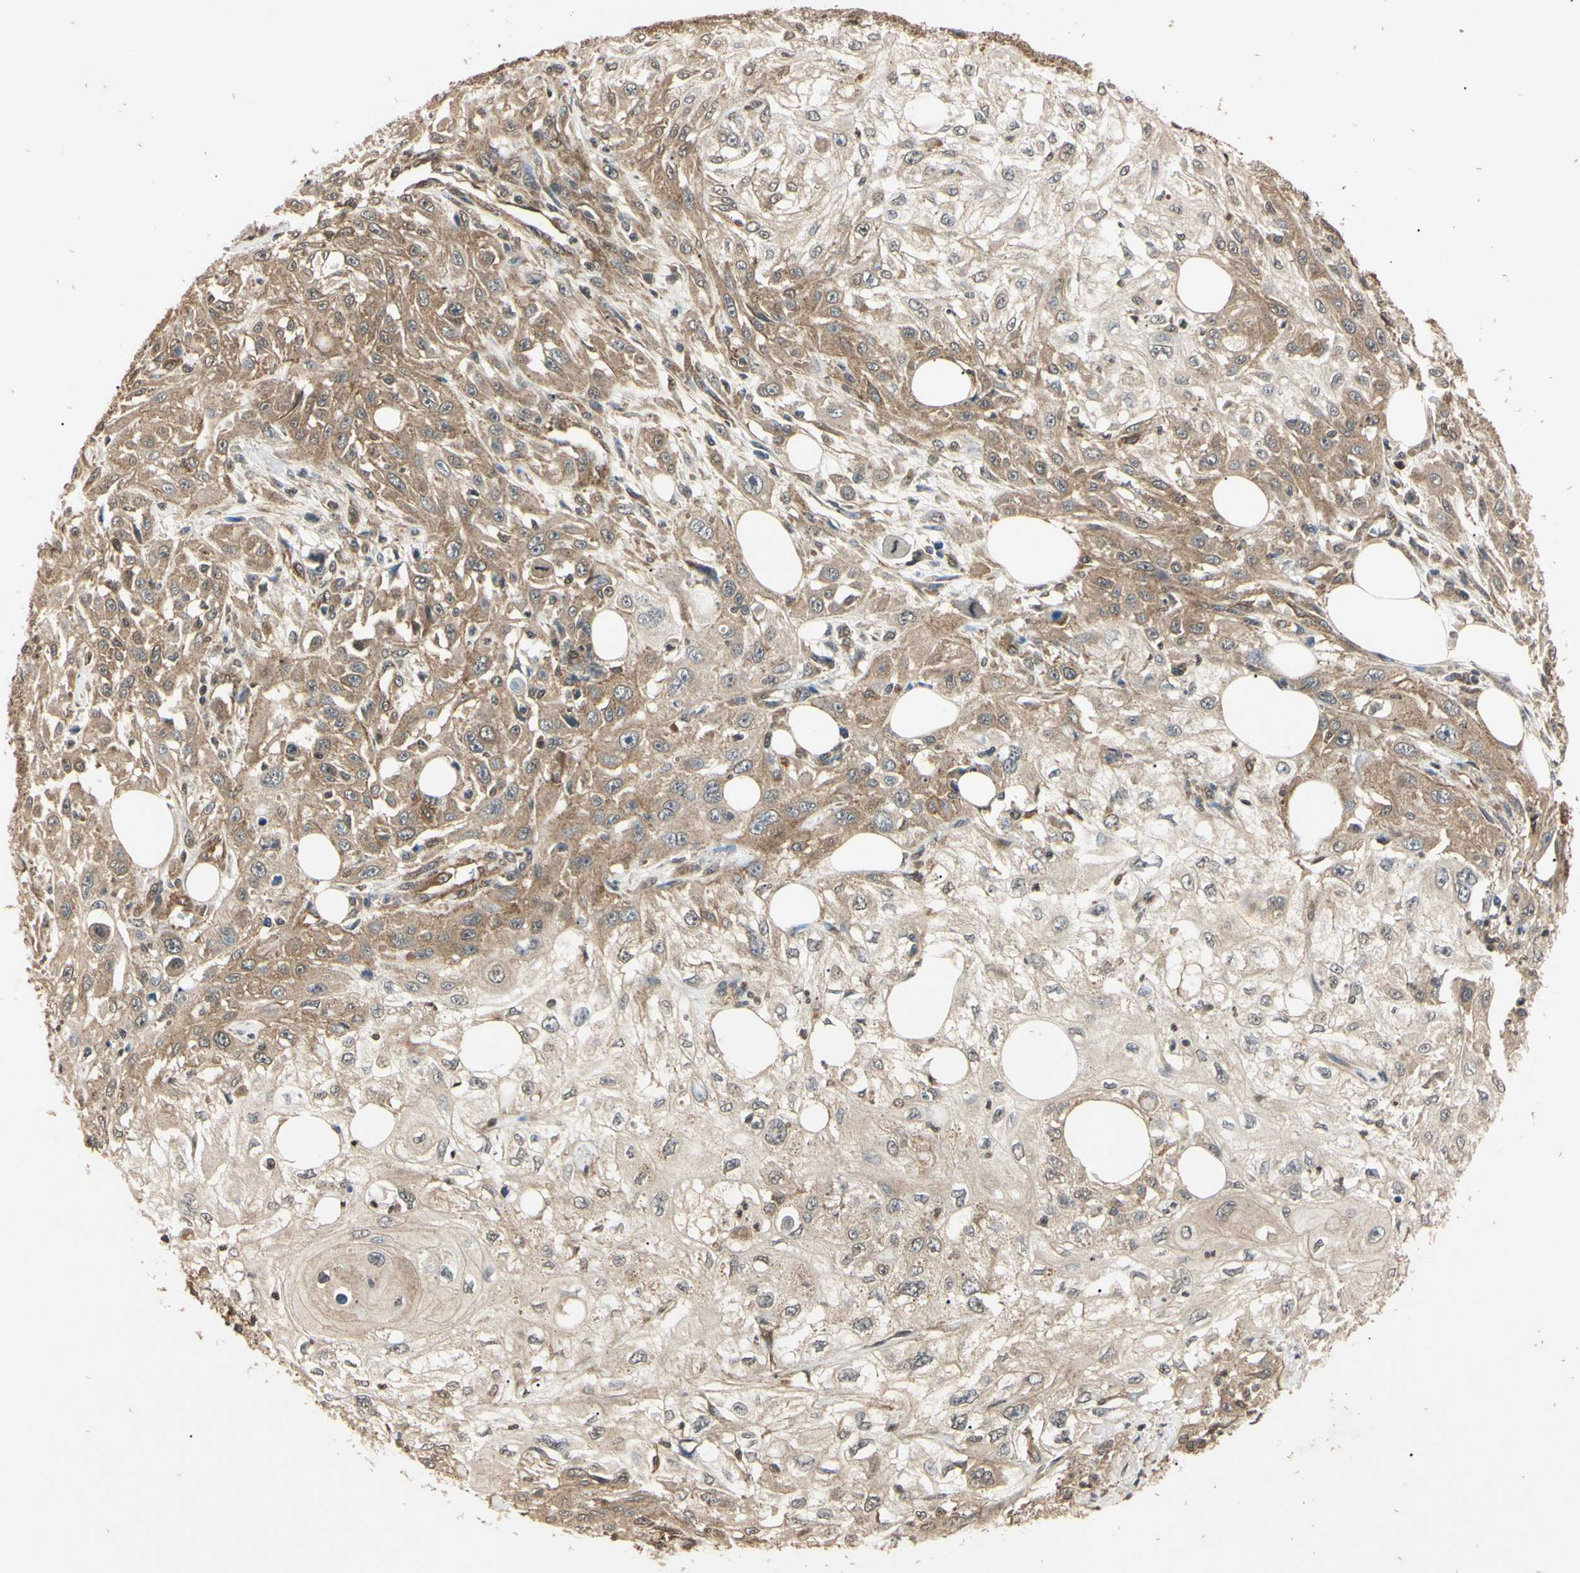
{"staining": {"intensity": "moderate", "quantity": "25%-75%", "location": "cytoplasmic/membranous"}, "tissue": "skin cancer", "cell_type": "Tumor cells", "image_type": "cancer", "snomed": [{"axis": "morphology", "description": "Squamous cell carcinoma, NOS"}, {"axis": "topography", "description": "Skin"}], "caption": "Squamous cell carcinoma (skin) was stained to show a protein in brown. There is medium levels of moderate cytoplasmic/membranous expression in about 25%-75% of tumor cells. (Stains: DAB in brown, nuclei in blue, Microscopy: brightfield microscopy at high magnification).", "gene": "EPN1", "patient": {"sex": "male", "age": 75}}